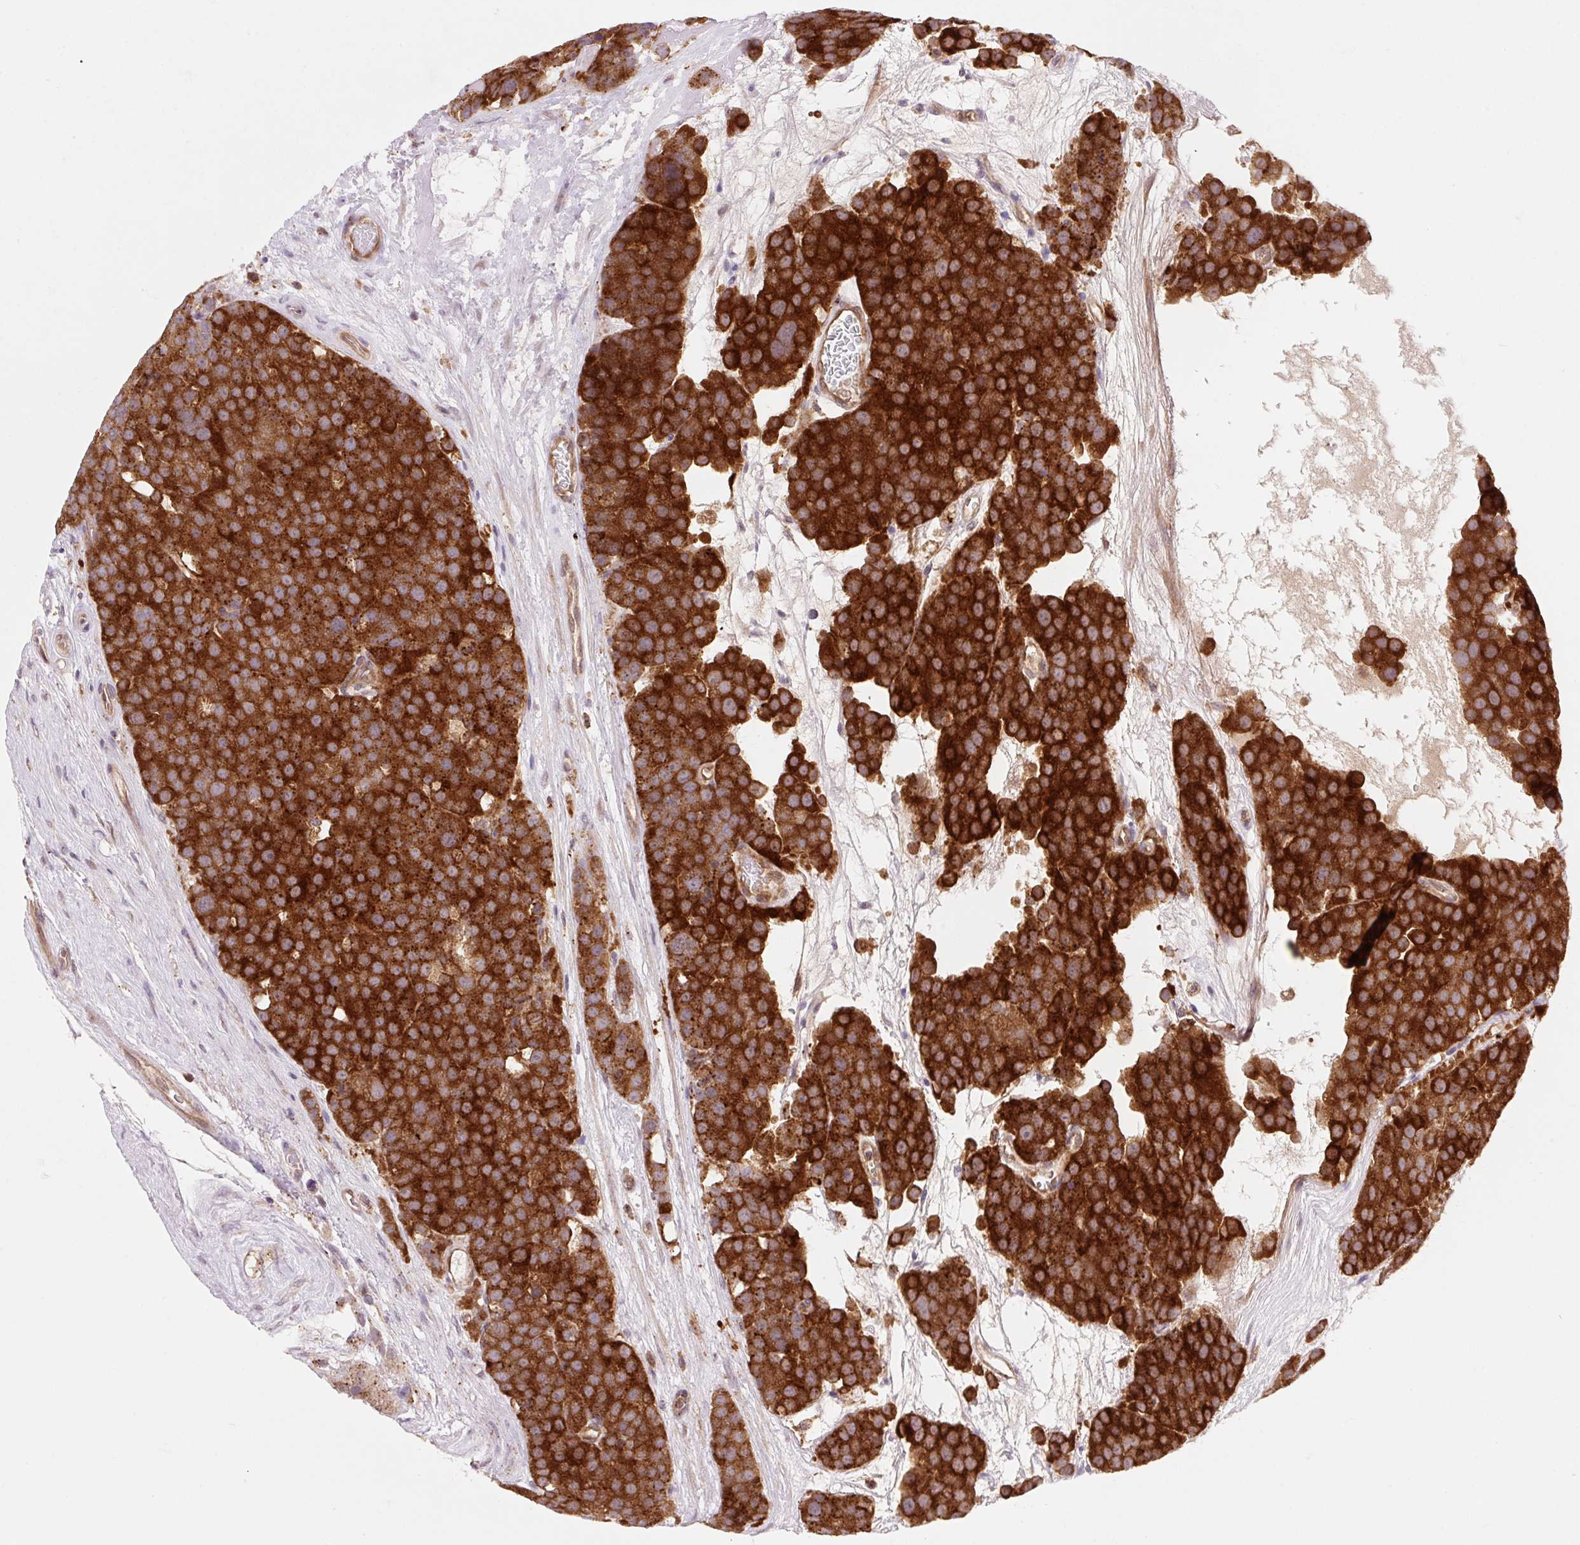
{"staining": {"intensity": "strong", "quantity": ">75%", "location": "cytoplasmic/membranous"}, "tissue": "testis cancer", "cell_type": "Tumor cells", "image_type": "cancer", "snomed": [{"axis": "morphology", "description": "Seminoma, NOS"}, {"axis": "topography", "description": "Testis"}], "caption": "There is high levels of strong cytoplasmic/membranous expression in tumor cells of testis cancer (seminoma), as demonstrated by immunohistochemical staining (brown color).", "gene": "VPS4A", "patient": {"sex": "male", "age": 71}}